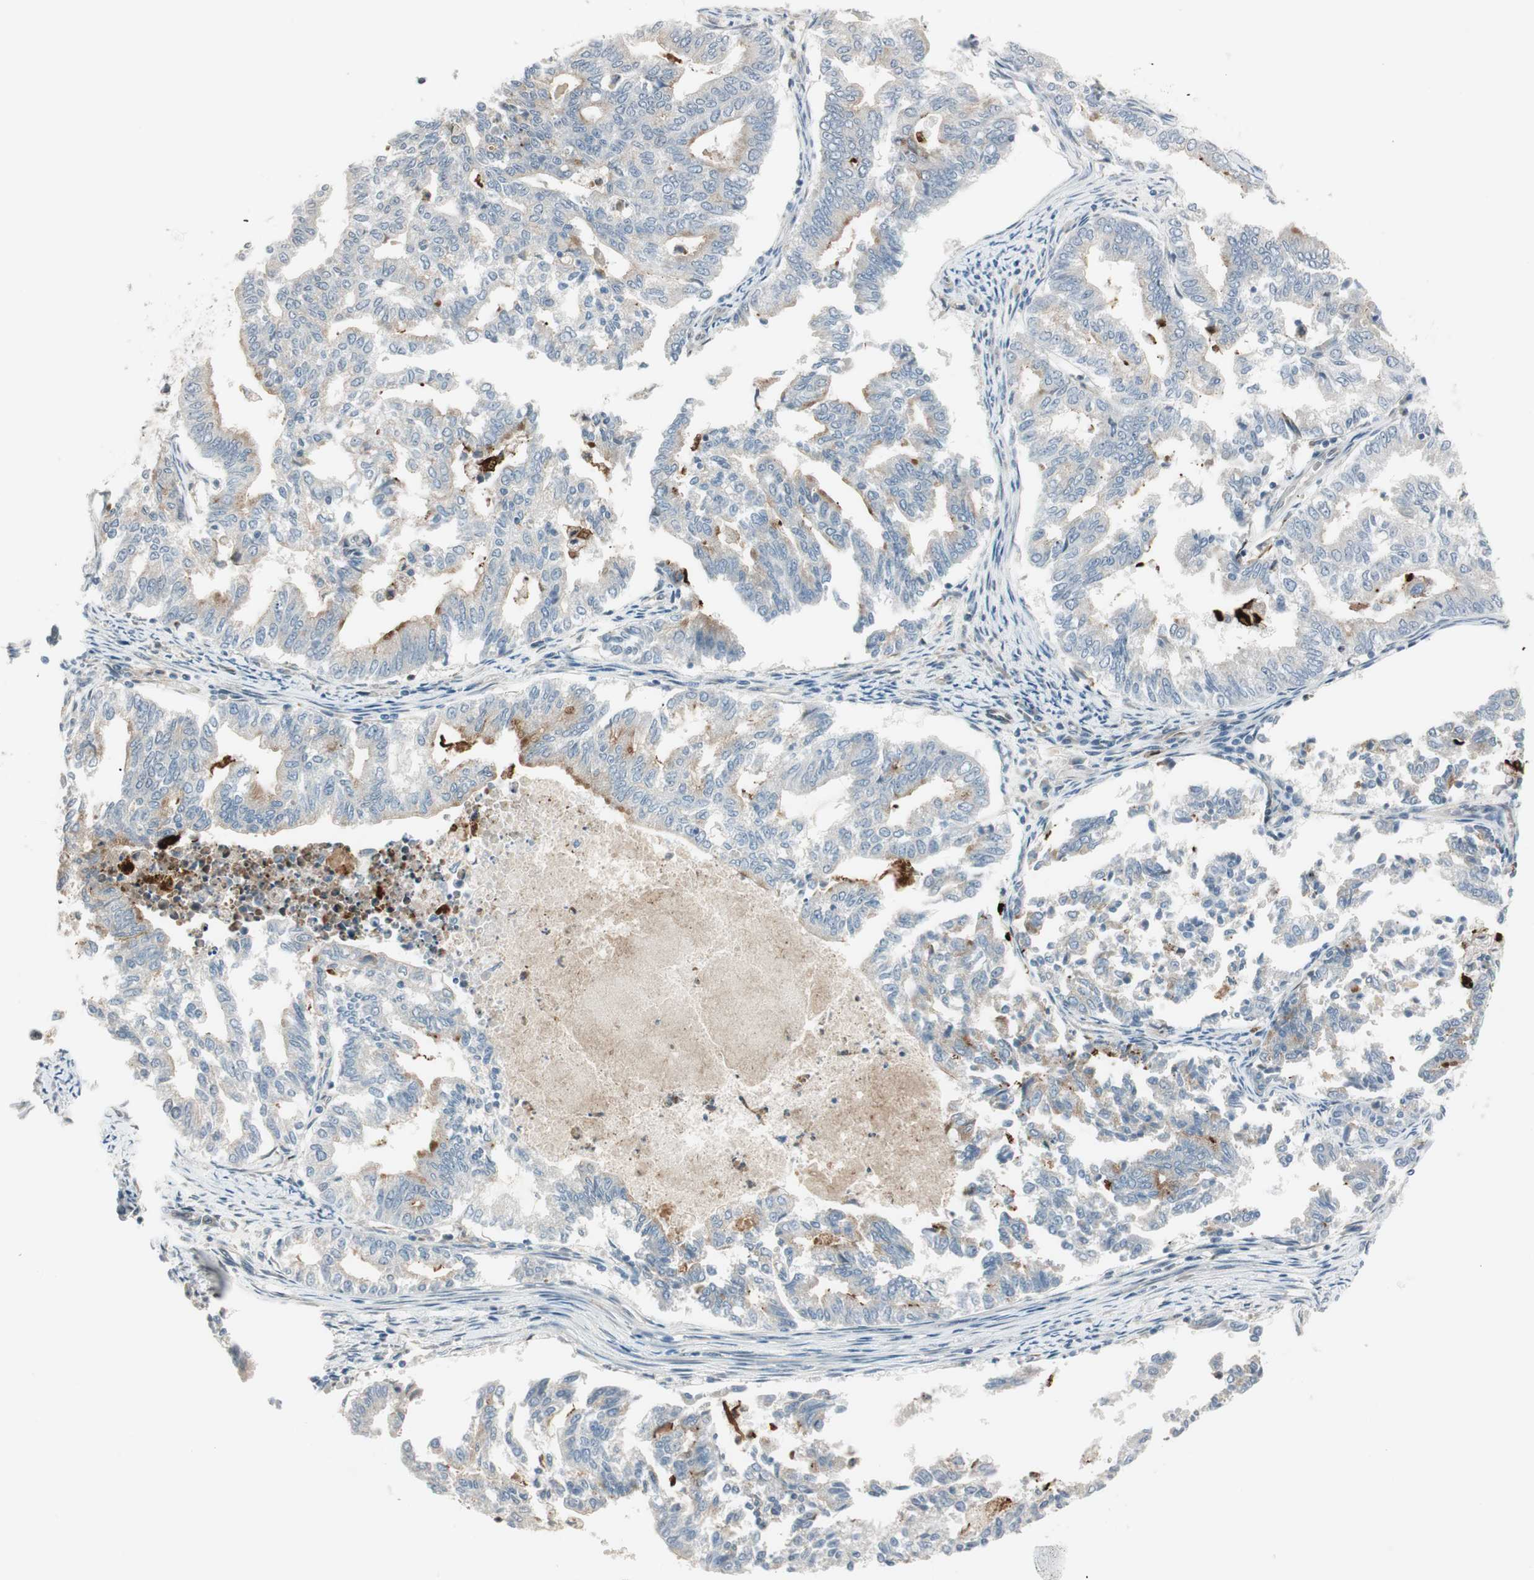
{"staining": {"intensity": "weak", "quantity": "<25%", "location": "cytoplasmic/membranous"}, "tissue": "endometrial cancer", "cell_type": "Tumor cells", "image_type": "cancer", "snomed": [{"axis": "morphology", "description": "Adenocarcinoma, NOS"}, {"axis": "topography", "description": "Endometrium"}], "caption": "Tumor cells are negative for protein expression in human endometrial cancer (adenocarcinoma).", "gene": "CGRRF1", "patient": {"sex": "female", "age": 79}}